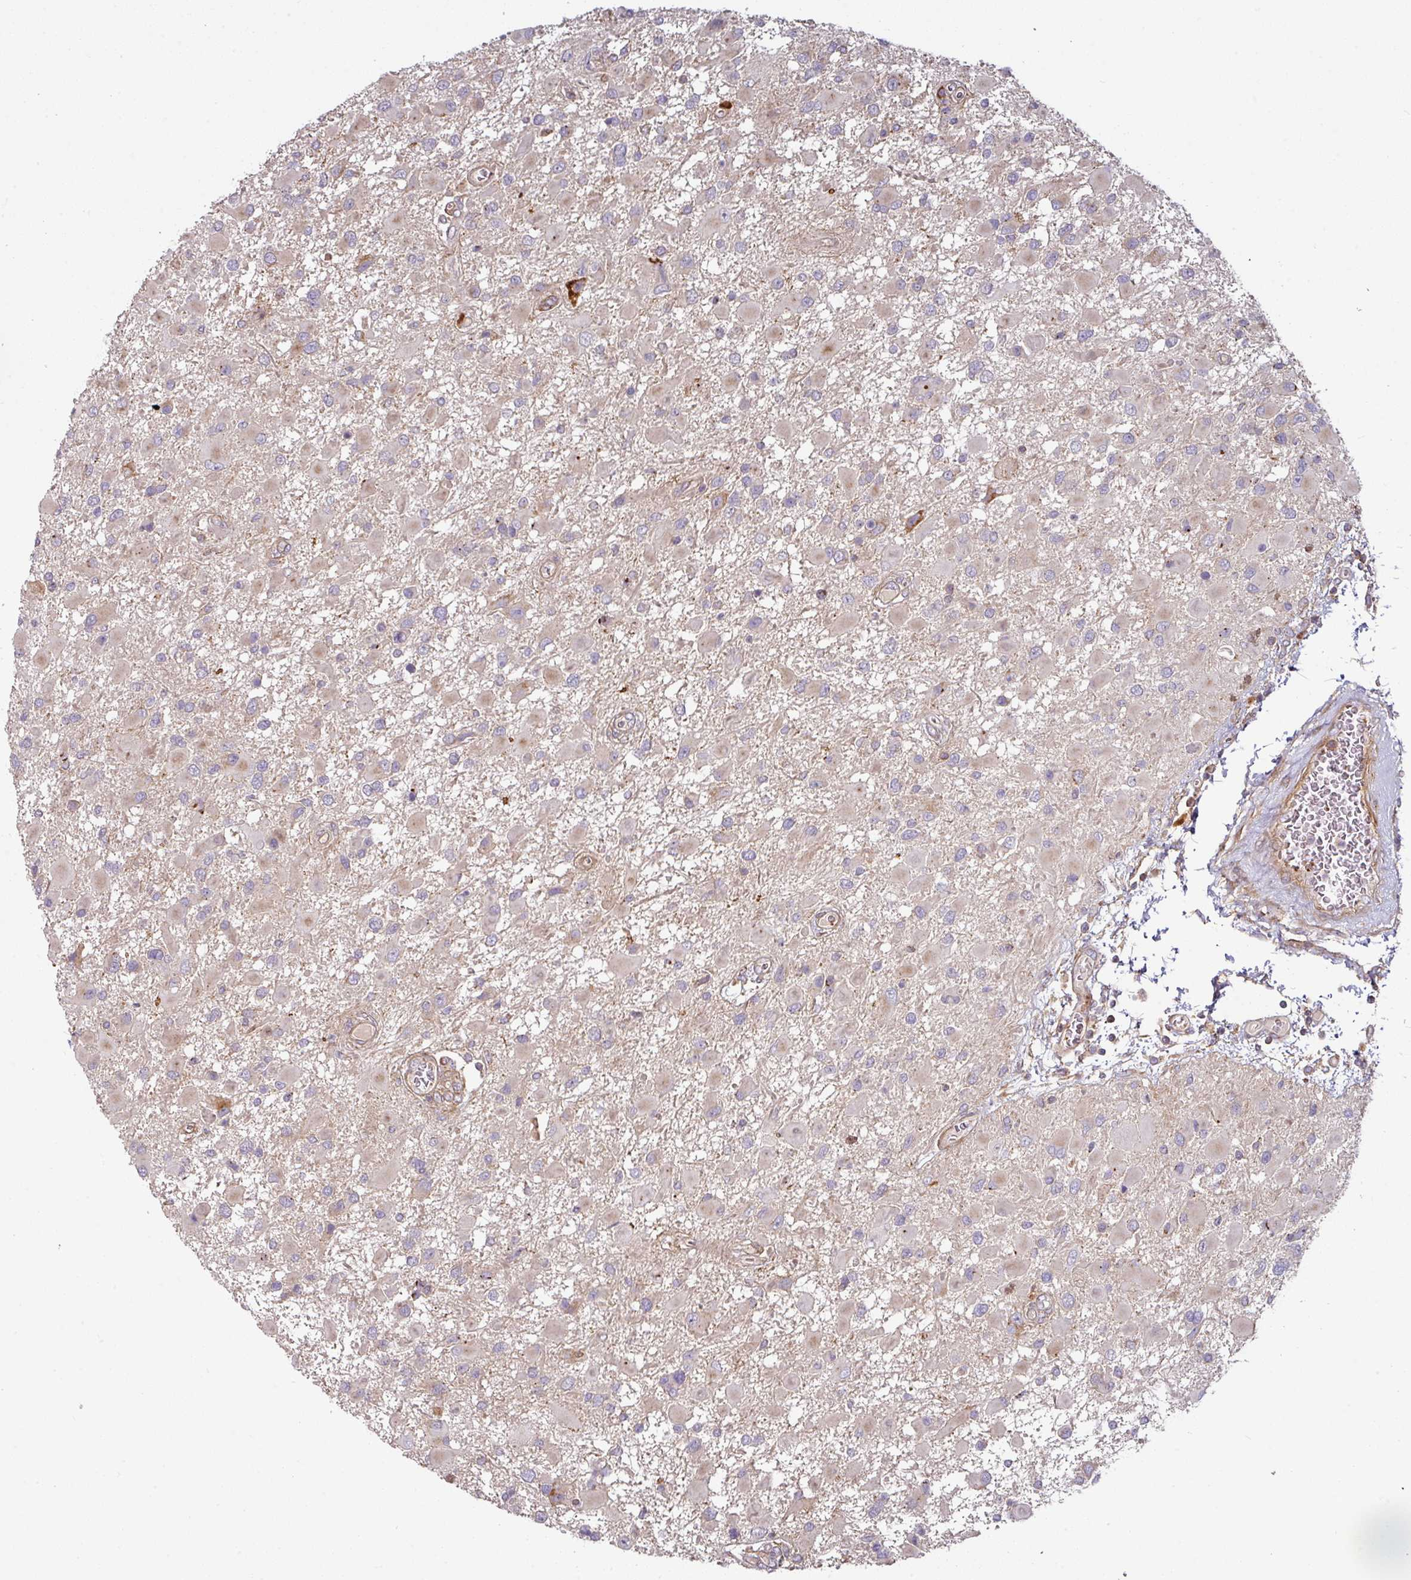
{"staining": {"intensity": "weak", "quantity": "<25%", "location": "cytoplasmic/membranous"}, "tissue": "glioma", "cell_type": "Tumor cells", "image_type": "cancer", "snomed": [{"axis": "morphology", "description": "Glioma, malignant, High grade"}, {"axis": "topography", "description": "Brain"}], "caption": "Immunohistochemistry image of neoplastic tissue: human glioma stained with DAB shows no significant protein expression in tumor cells. Brightfield microscopy of immunohistochemistry (IHC) stained with DAB (brown) and hematoxylin (blue), captured at high magnification.", "gene": "CASP2", "patient": {"sex": "male", "age": 53}}